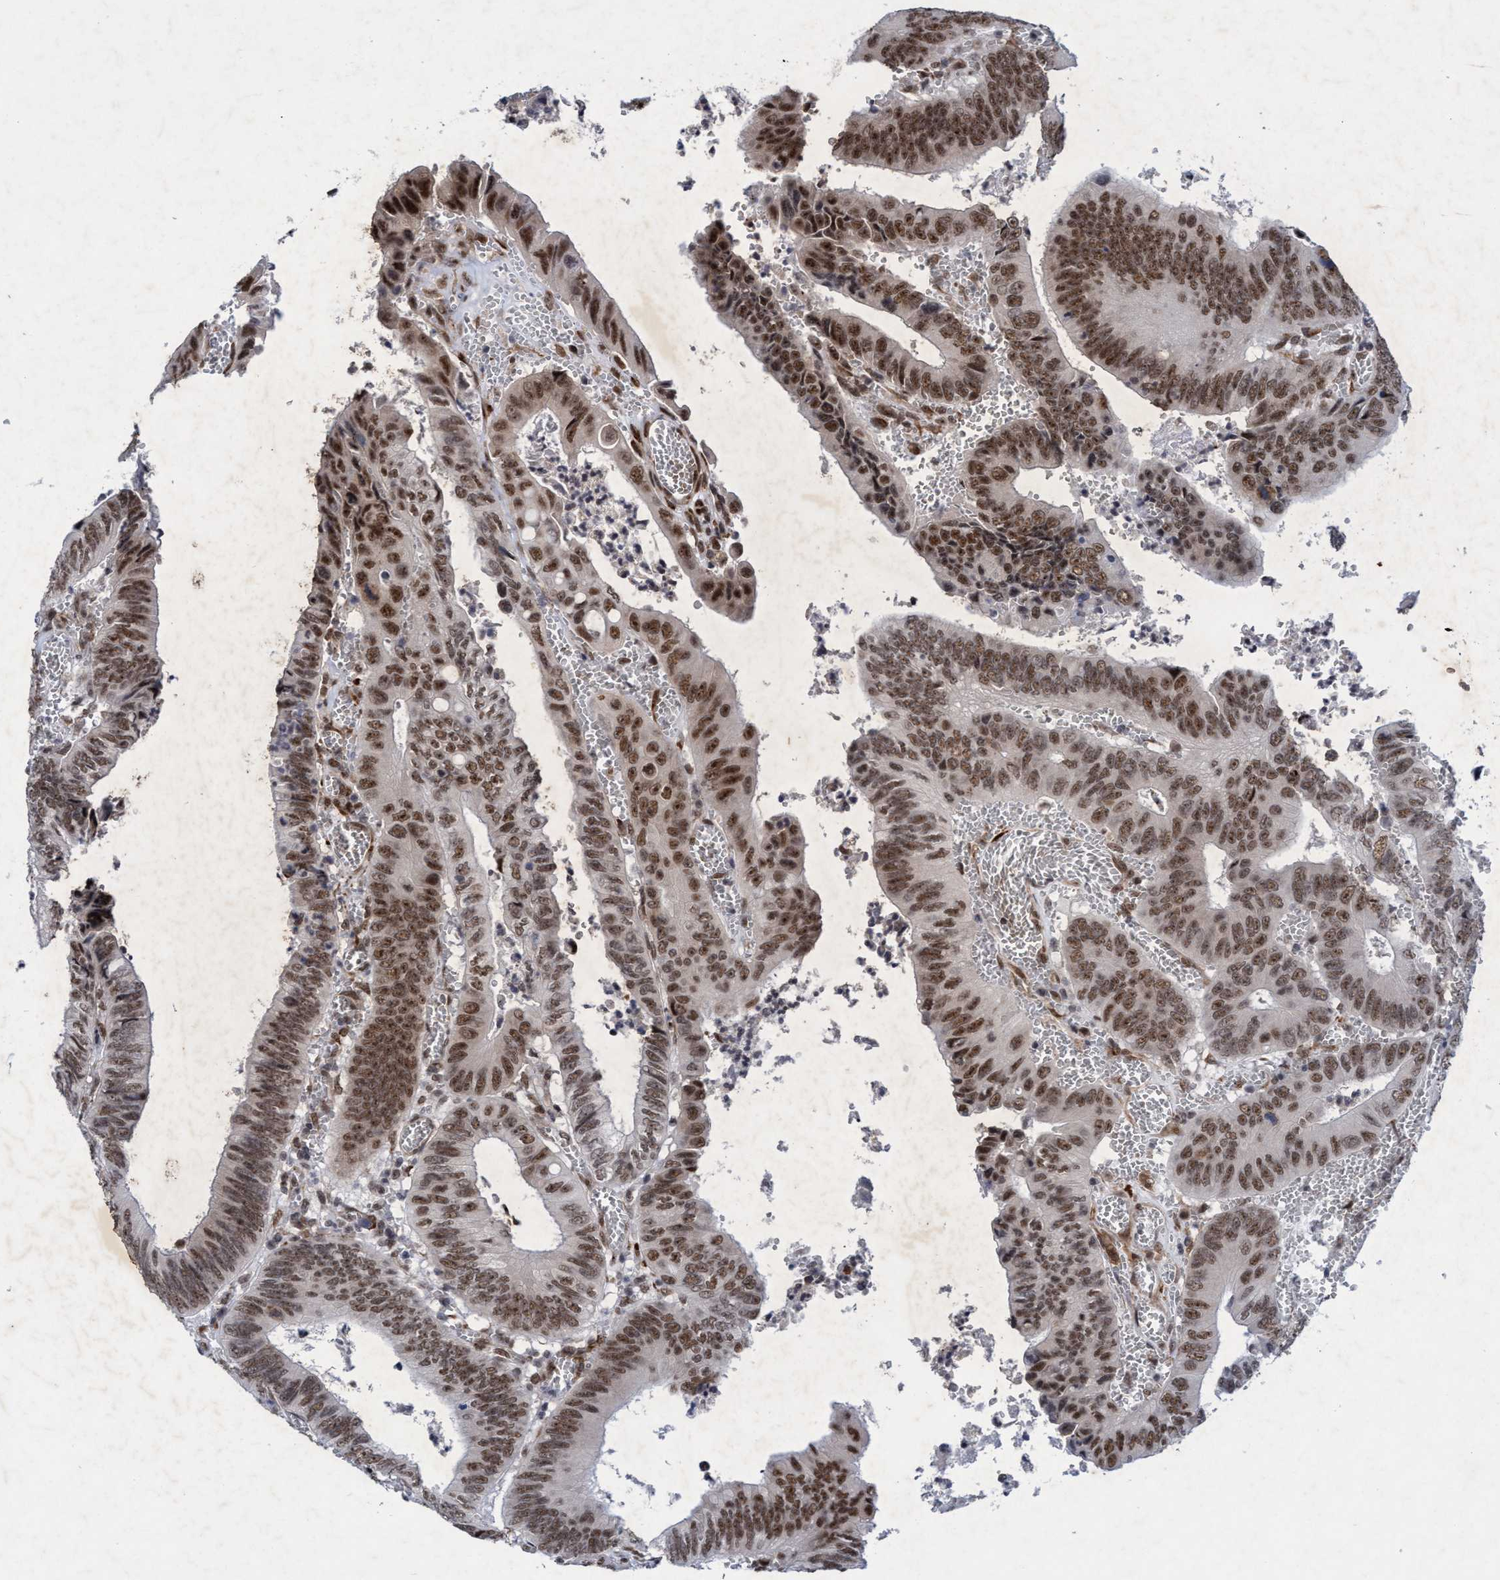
{"staining": {"intensity": "moderate", "quantity": ">75%", "location": "nuclear"}, "tissue": "colorectal cancer", "cell_type": "Tumor cells", "image_type": "cancer", "snomed": [{"axis": "morphology", "description": "Inflammation, NOS"}, {"axis": "morphology", "description": "Adenocarcinoma, NOS"}, {"axis": "topography", "description": "Colon"}], "caption": "Immunohistochemical staining of human colorectal cancer (adenocarcinoma) demonstrates moderate nuclear protein expression in about >75% of tumor cells.", "gene": "GLT6D1", "patient": {"sex": "male", "age": 72}}